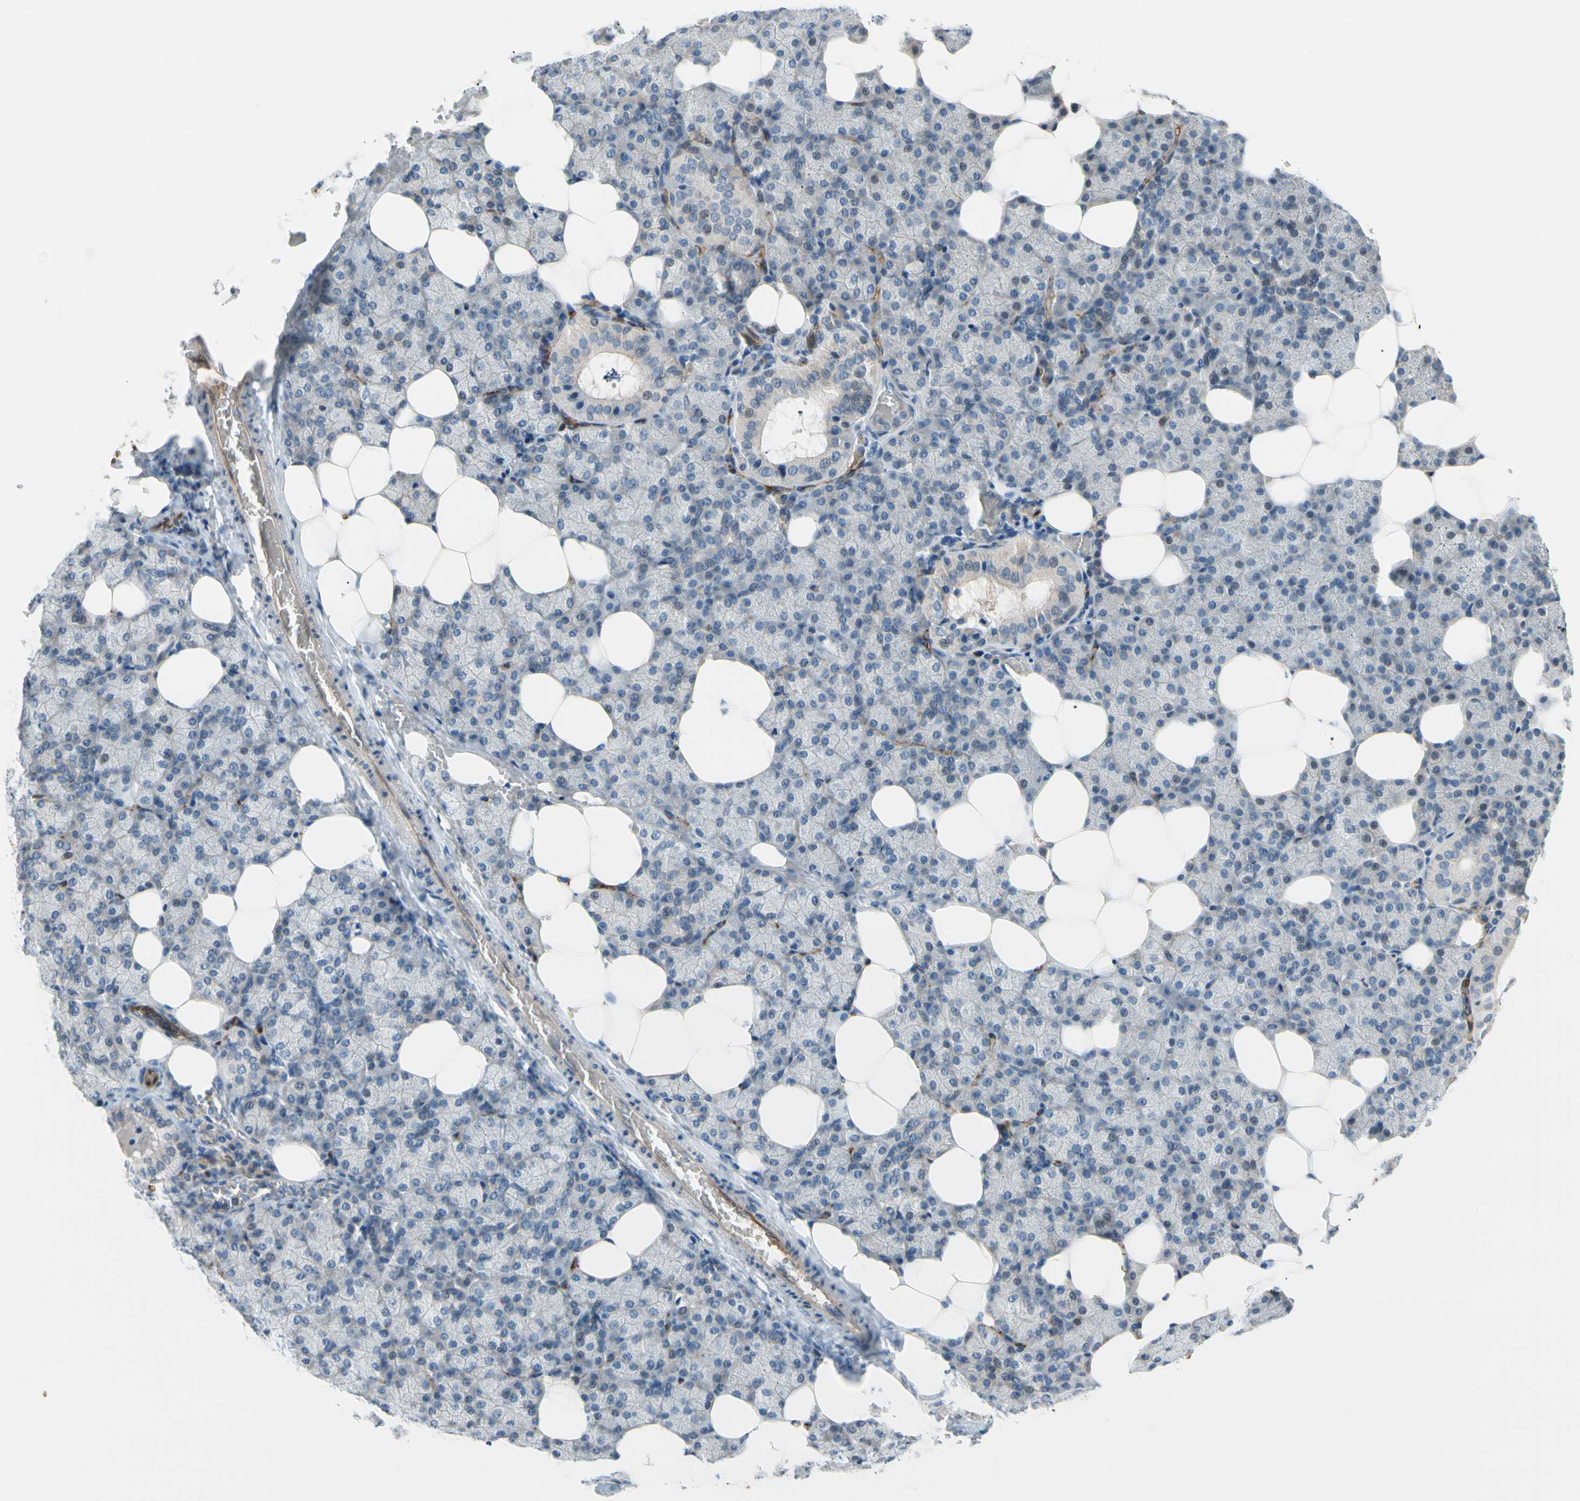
{"staining": {"intensity": "weak", "quantity": "<25%", "location": "cytoplasmic/membranous"}, "tissue": "salivary gland", "cell_type": "Glandular cells", "image_type": "normal", "snomed": [{"axis": "morphology", "description": "Normal tissue, NOS"}, {"axis": "topography", "description": "Lymph node"}, {"axis": "topography", "description": "Salivary gland"}], "caption": "Salivary gland was stained to show a protein in brown. There is no significant expression in glandular cells. (Immunohistochemistry, brightfield microscopy, high magnification).", "gene": "CFAP36", "patient": {"sex": "male", "age": 8}}